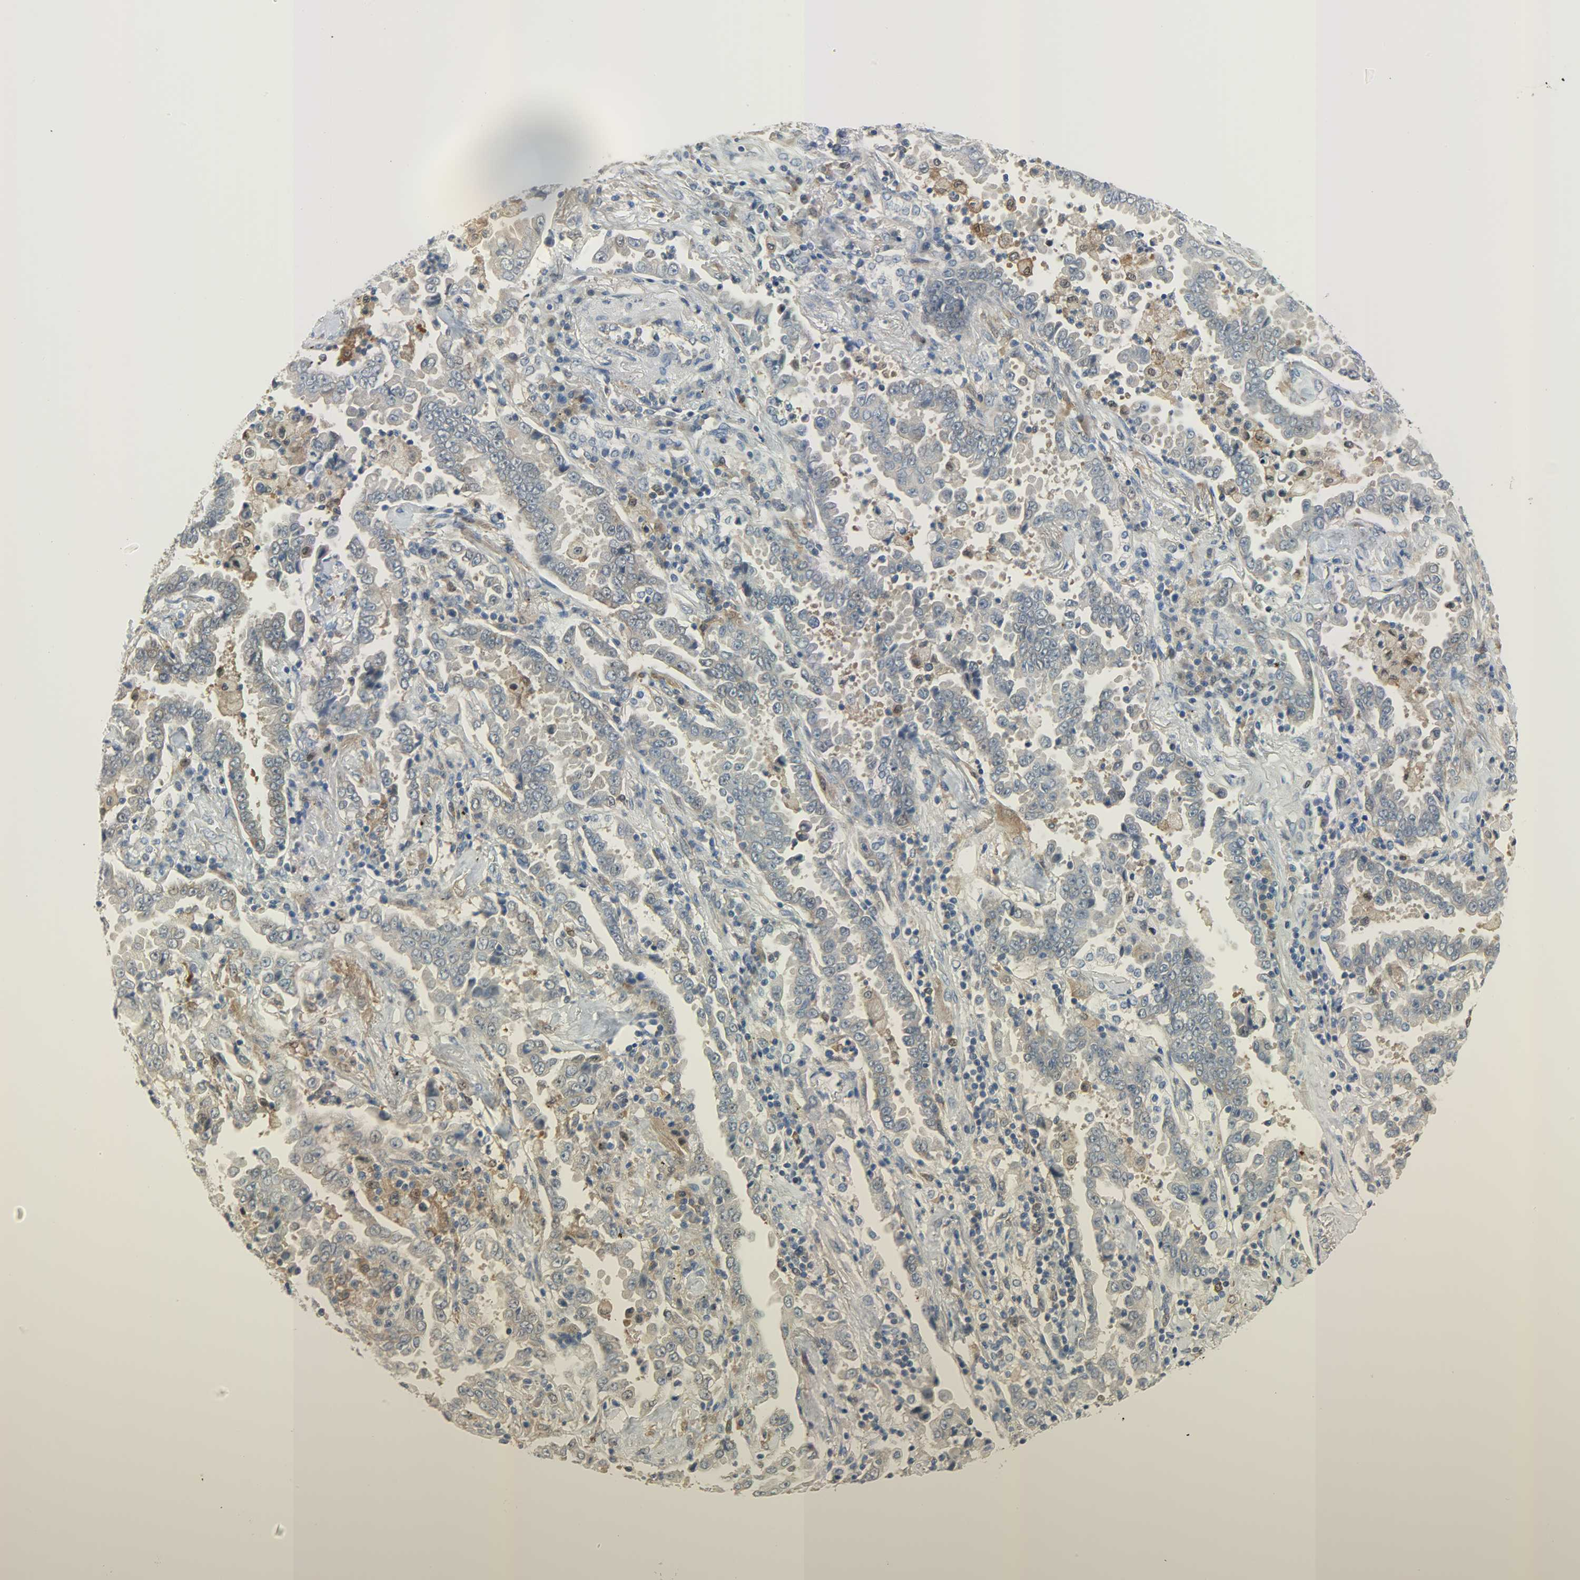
{"staining": {"intensity": "moderate", "quantity": "<25%", "location": "cytoplasmic/membranous,nuclear"}, "tissue": "lung cancer", "cell_type": "Tumor cells", "image_type": "cancer", "snomed": [{"axis": "morphology", "description": "Normal tissue, NOS"}, {"axis": "morphology", "description": "Inflammation, NOS"}, {"axis": "morphology", "description": "Adenocarcinoma, NOS"}, {"axis": "topography", "description": "Lung"}], "caption": "Immunohistochemical staining of human lung adenocarcinoma exhibits low levels of moderate cytoplasmic/membranous and nuclear staining in about <25% of tumor cells.", "gene": "EIF4EBP1", "patient": {"sex": "female", "age": 64}}